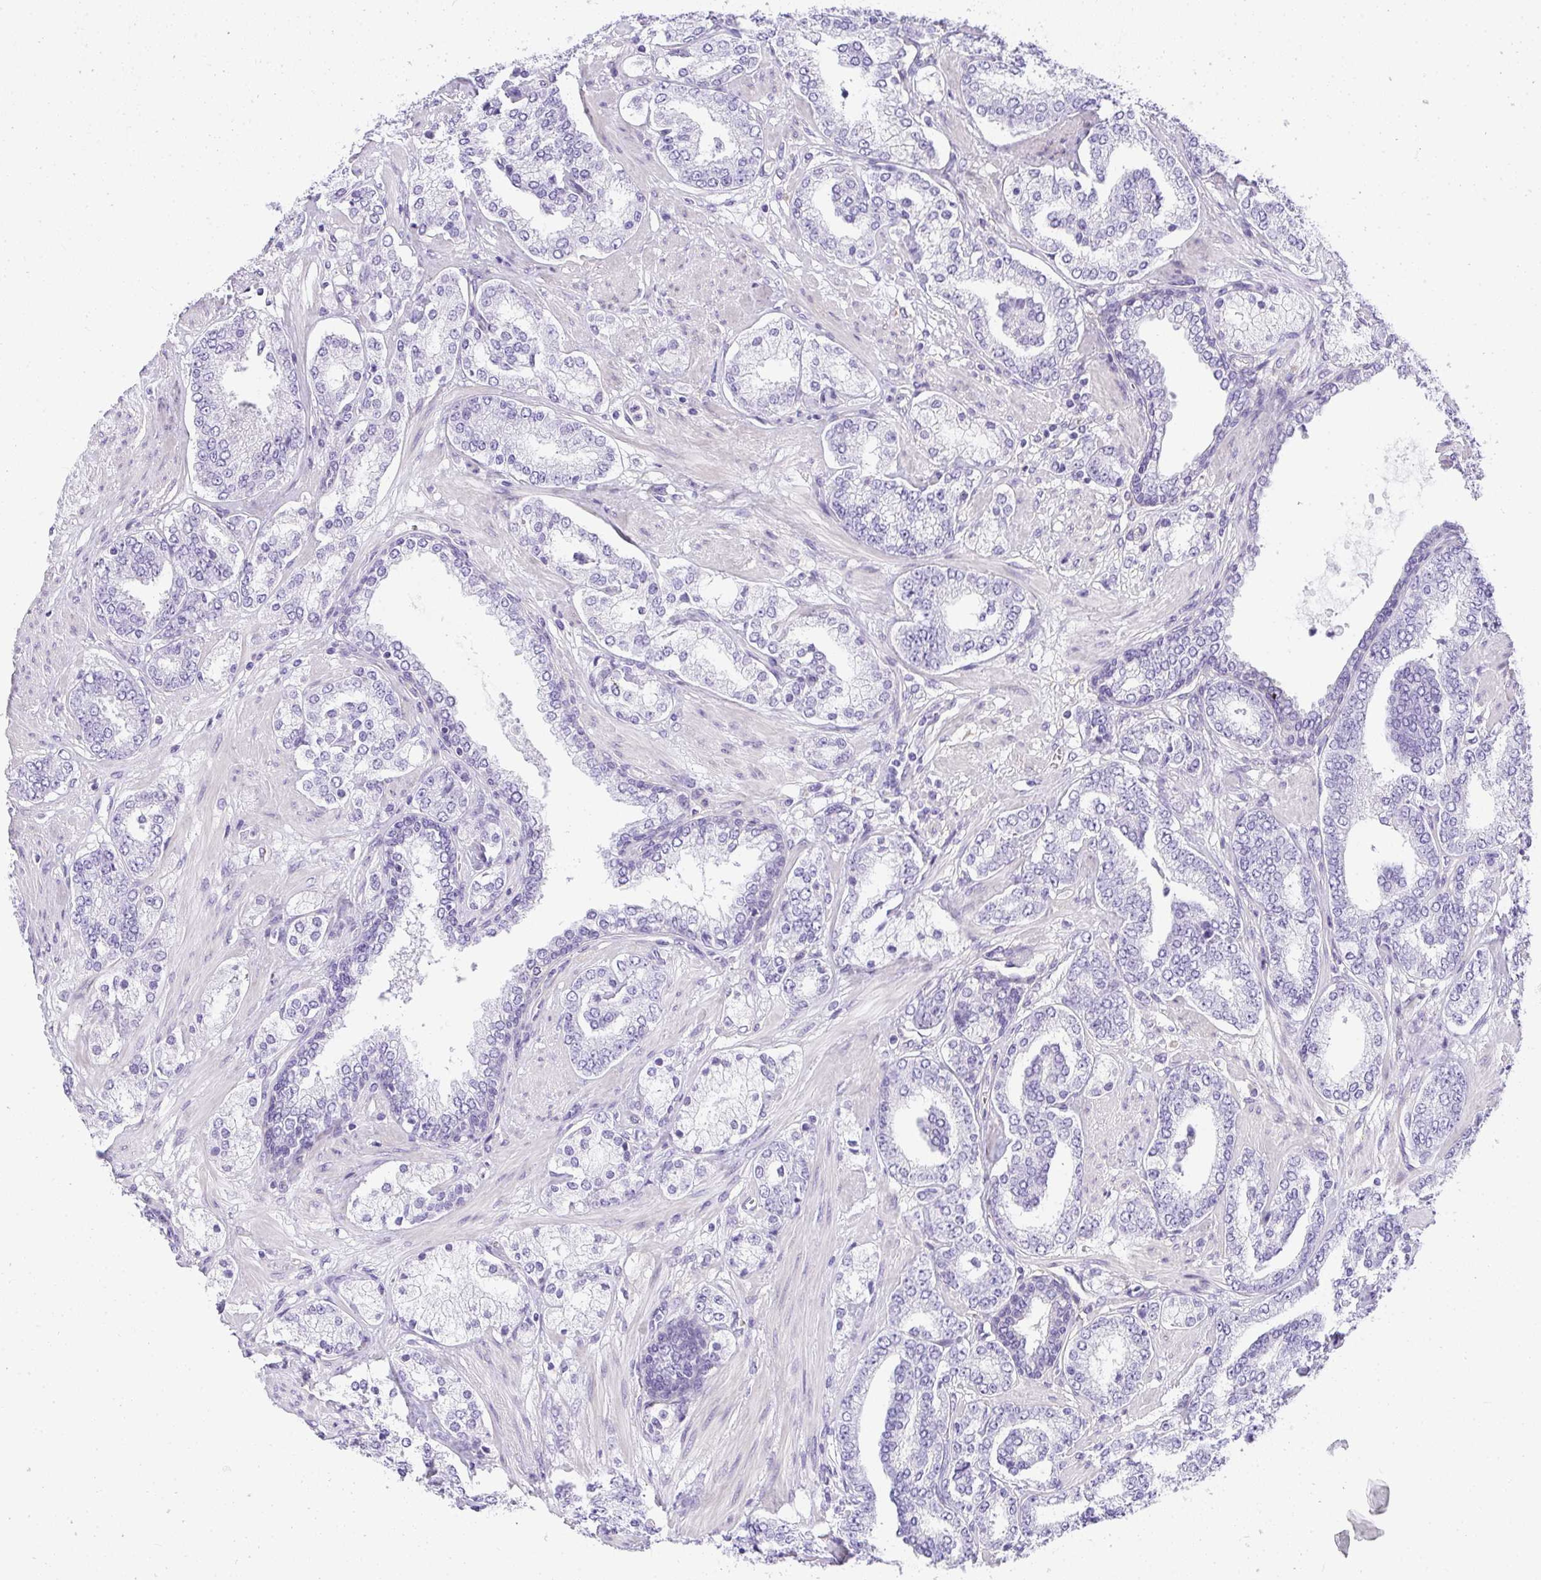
{"staining": {"intensity": "negative", "quantity": "none", "location": "none"}, "tissue": "prostate cancer", "cell_type": "Tumor cells", "image_type": "cancer", "snomed": [{"axis": "morphology", "description": "Adenocarcinoma, High grade"}, {"axis": "topography", "description": "Prostate"}], "caption": "A photomicrograph of prostate cancer (high-grade adenocarcinoma) stained for a protein reveals no brown staining in tumor cells.", "gene": "PLPPR3", "patient": {"sex": "male", "age": 62}}